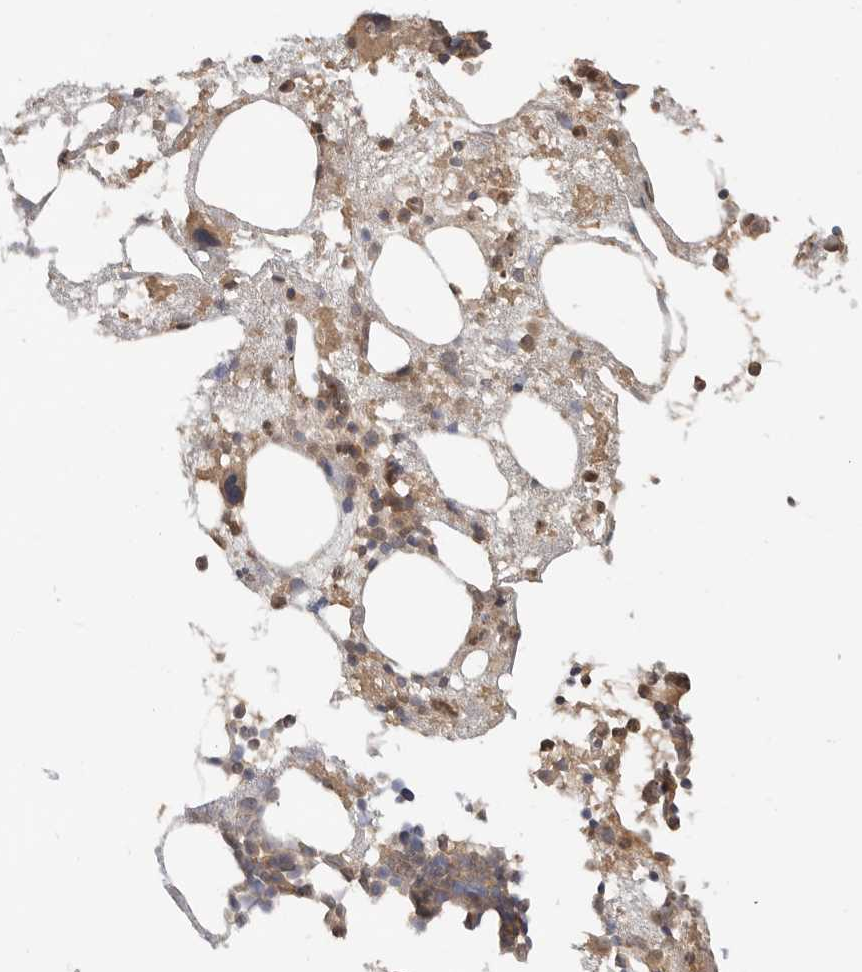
{"staining": {"intensity": "strong", "quantity": "25%-75%", "location": "cytoplasmic/membranous,nuclear"}, "tissue": "bone marrow", "cell_type": "Hematopoietic cells", "image_type": "normal", "snomed": [{"axis": "morphology", "description": "Normal tissue, NOS"}, {"axis": "morphology", "description": "Inflammation, NOS"}, {"axis": "topography", "description": "Bone marrow"}], "caption": "Hematopoietic cells reveal high levels of strong cytoplasmic/membranous,nuclear expression in approximately 25%-75% of cells in unremarkable bone marrow.", "gene": "CLDN12", "patient": {"sex": "female", "age": 81}}